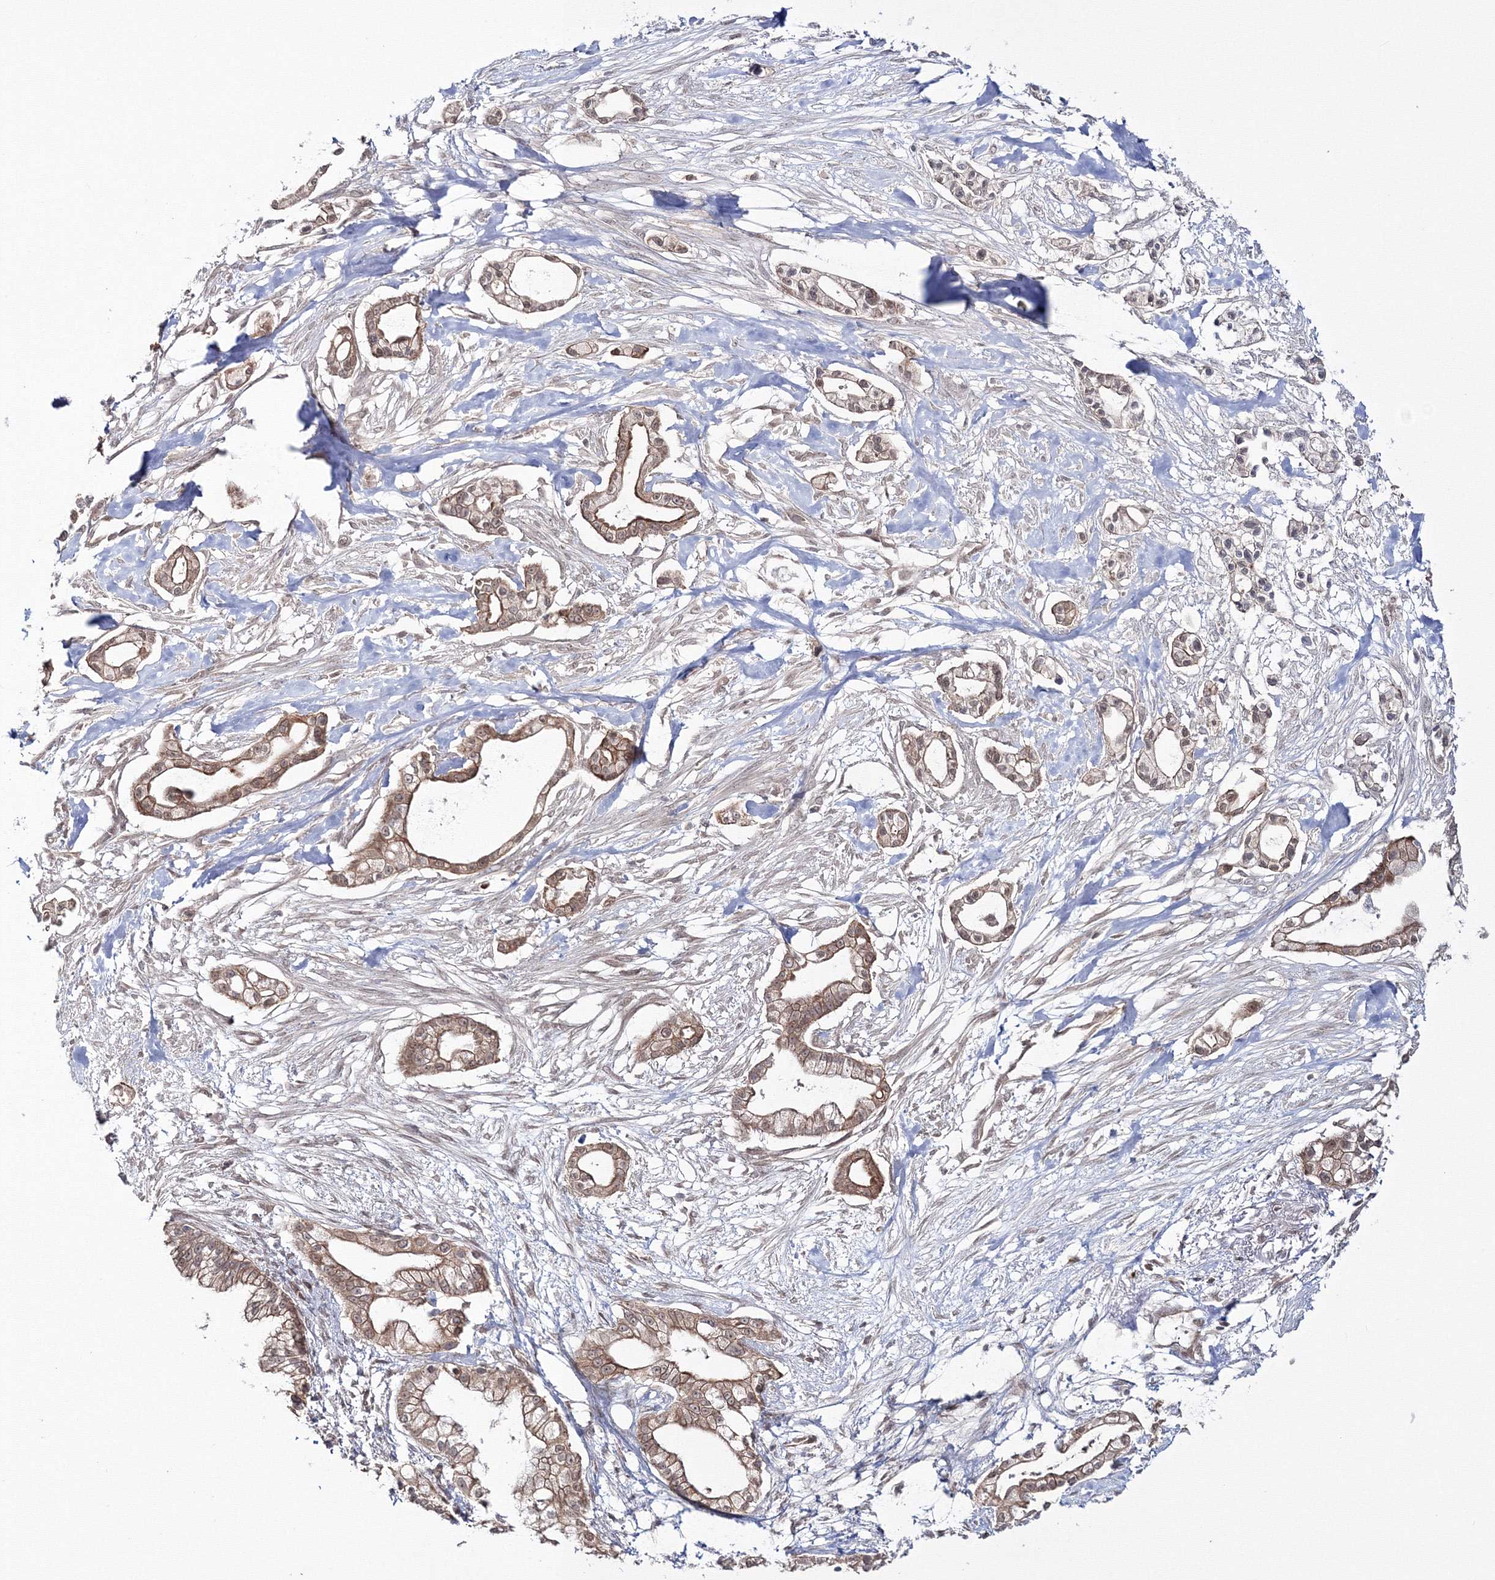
{"staining": {"intensity": "moderate", "quantity": ">75%", "location": "cytoplasmic/membranous,nuclear"}, "tissue": "pancreatic cancer", "cell_type": "Tumor cells", "image_type": "cancer", "snomed": [{"axis": "morphology", "description": "Adenocarcinoma, NOS"}, {"axis": "topography", "description": "Pancreas"}], "caption": "Pancreatic adenocarcinoma was stained to show a protein in brown. There is medium levels of moderate cytoplasmic/membranous and nuclear positivity in approximately >75% of tumor cells. Using DAB (brown) and hematoxylin (blue) stains, captured at high magnification using brightfield microscopy.", "gene": "ZFAND6", "patient": {"sex": "male", "age": 68}}